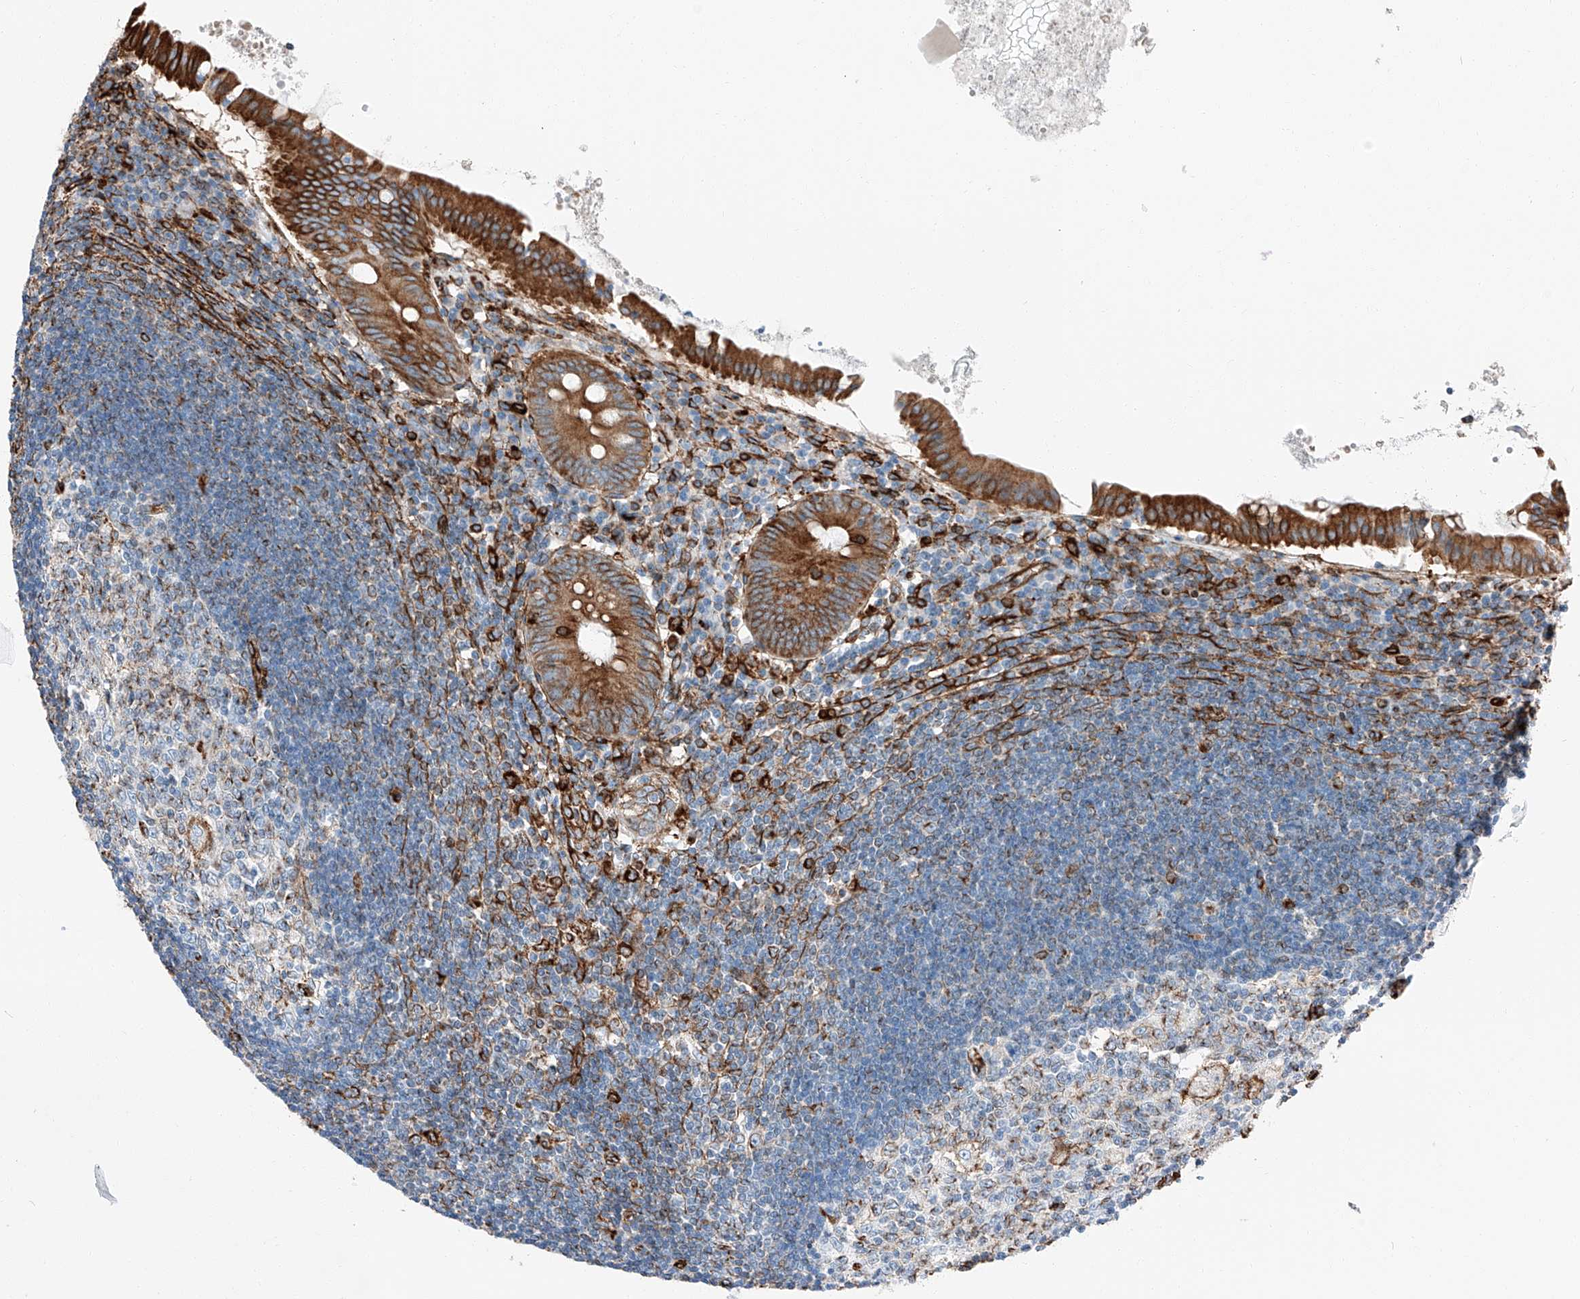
{"staining": {"intensity": "strong", "quantity": ">75%", "location": "cytoplasmic/membranous"}, "tissue": "appendix", "cell_type": "Glandular cells", "image_type": "normal", "snomed": [{"axis": "morphology", "description": "Normal tissue, NOS"}, {"axis": "topography", "description": "Appendix"}], "caption": "Immunohistochemical staining of benign appendix exhibits strong cytoplasmic/membranous protein staining in approximately >75% of glandular cells.", "gene": "ZNF804A", "patient": {"sex": "female", "age": 54}}